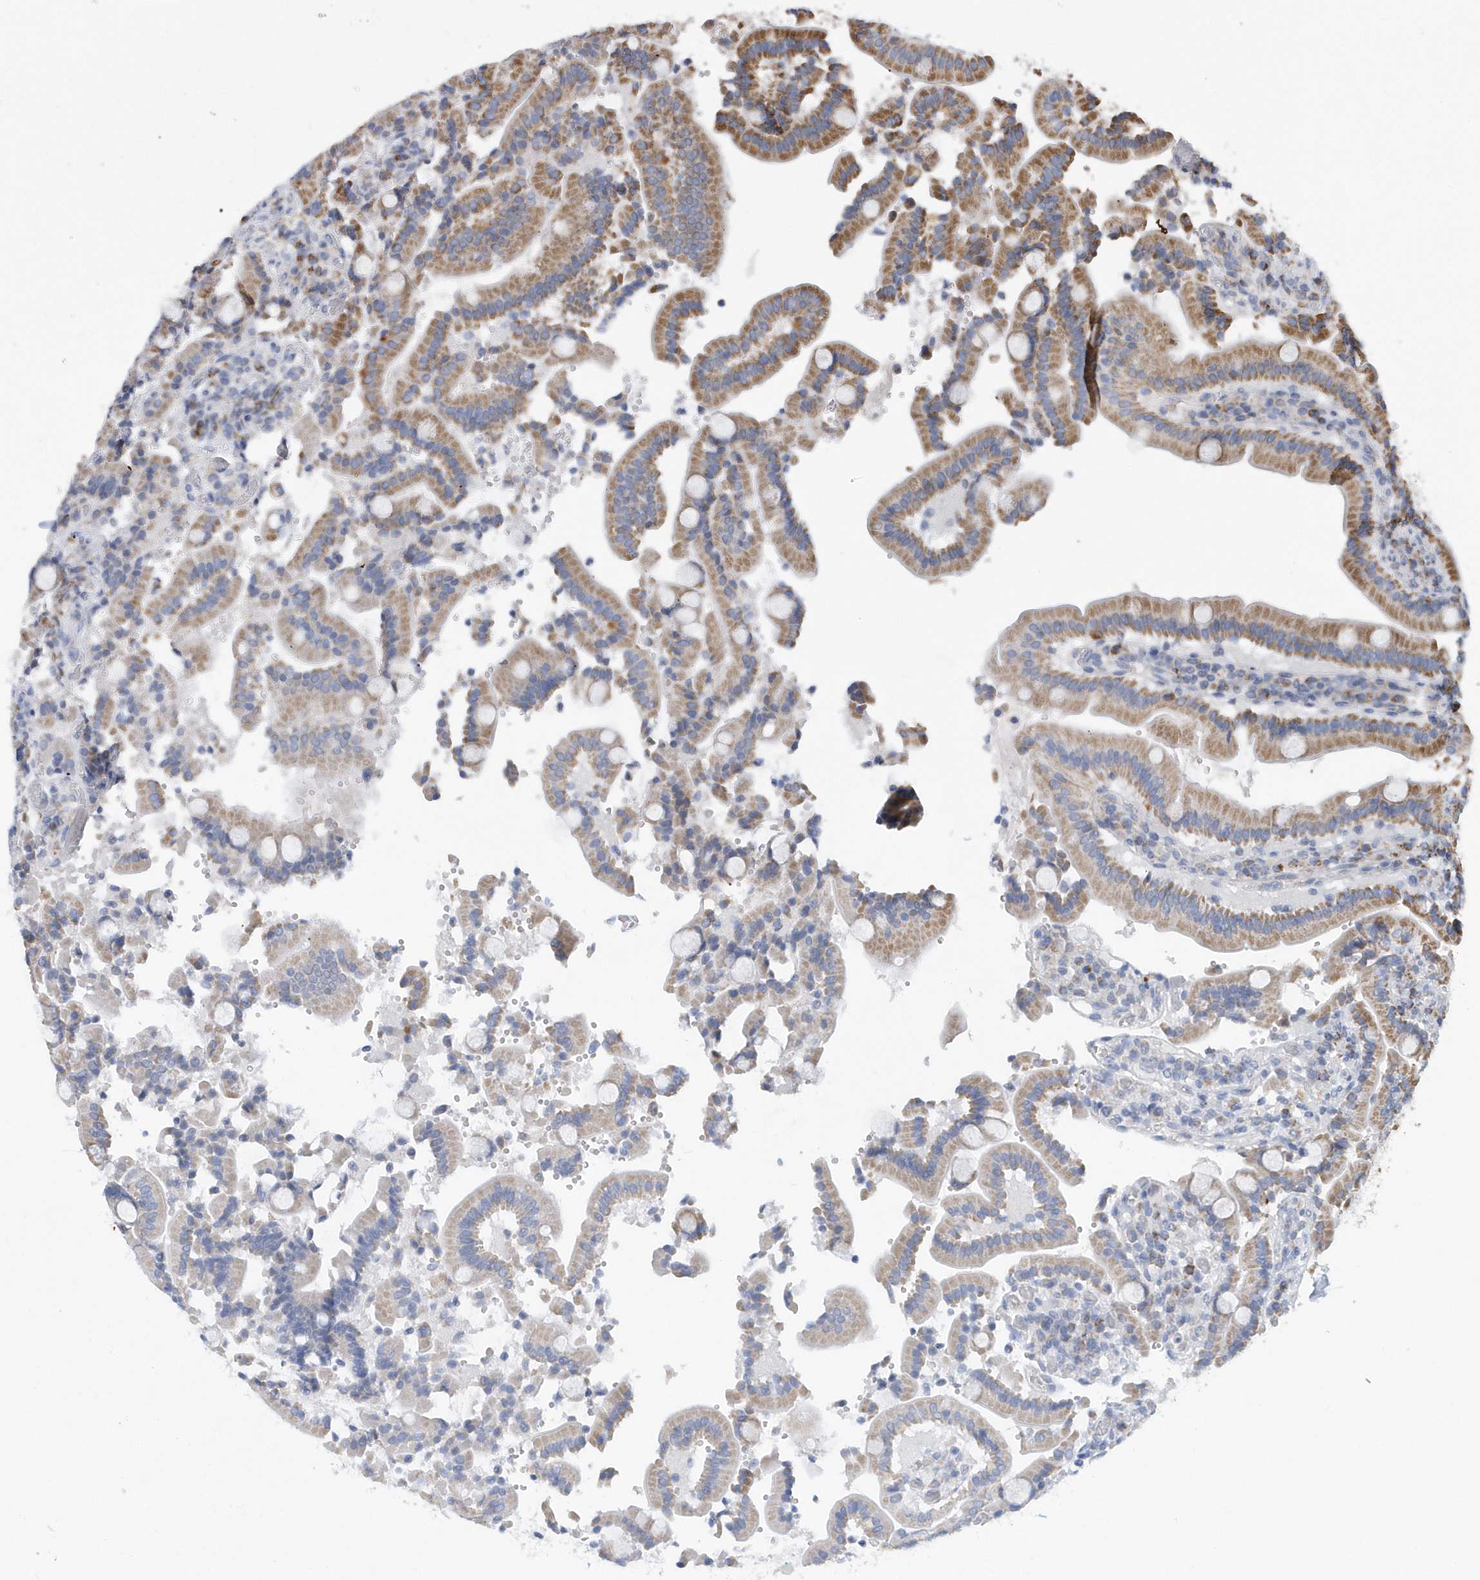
{"staining": {"intensity": "moderate", "quantity": ">75%", "location": "cytoplasmic/membranous"}, "tissue": "duodenum", "cell_type": "Glandular cells", "image_type": "normal", "snomed": [{"axis": "morphology", "description": "Normal tissue, NOS"}, {"axis": "topography", "description": "Duodenum"}], "caption": "Normal duodenum was stained to show a protein in brown. There is medium levels of moderate cytoplasmic/membranous staining in about >75% of glandular cells. The protein is shown in brown color, while the nuclei are stained blue.", "gene": "VWA5B2", "patient": {"sex": "female", "age": 62}}